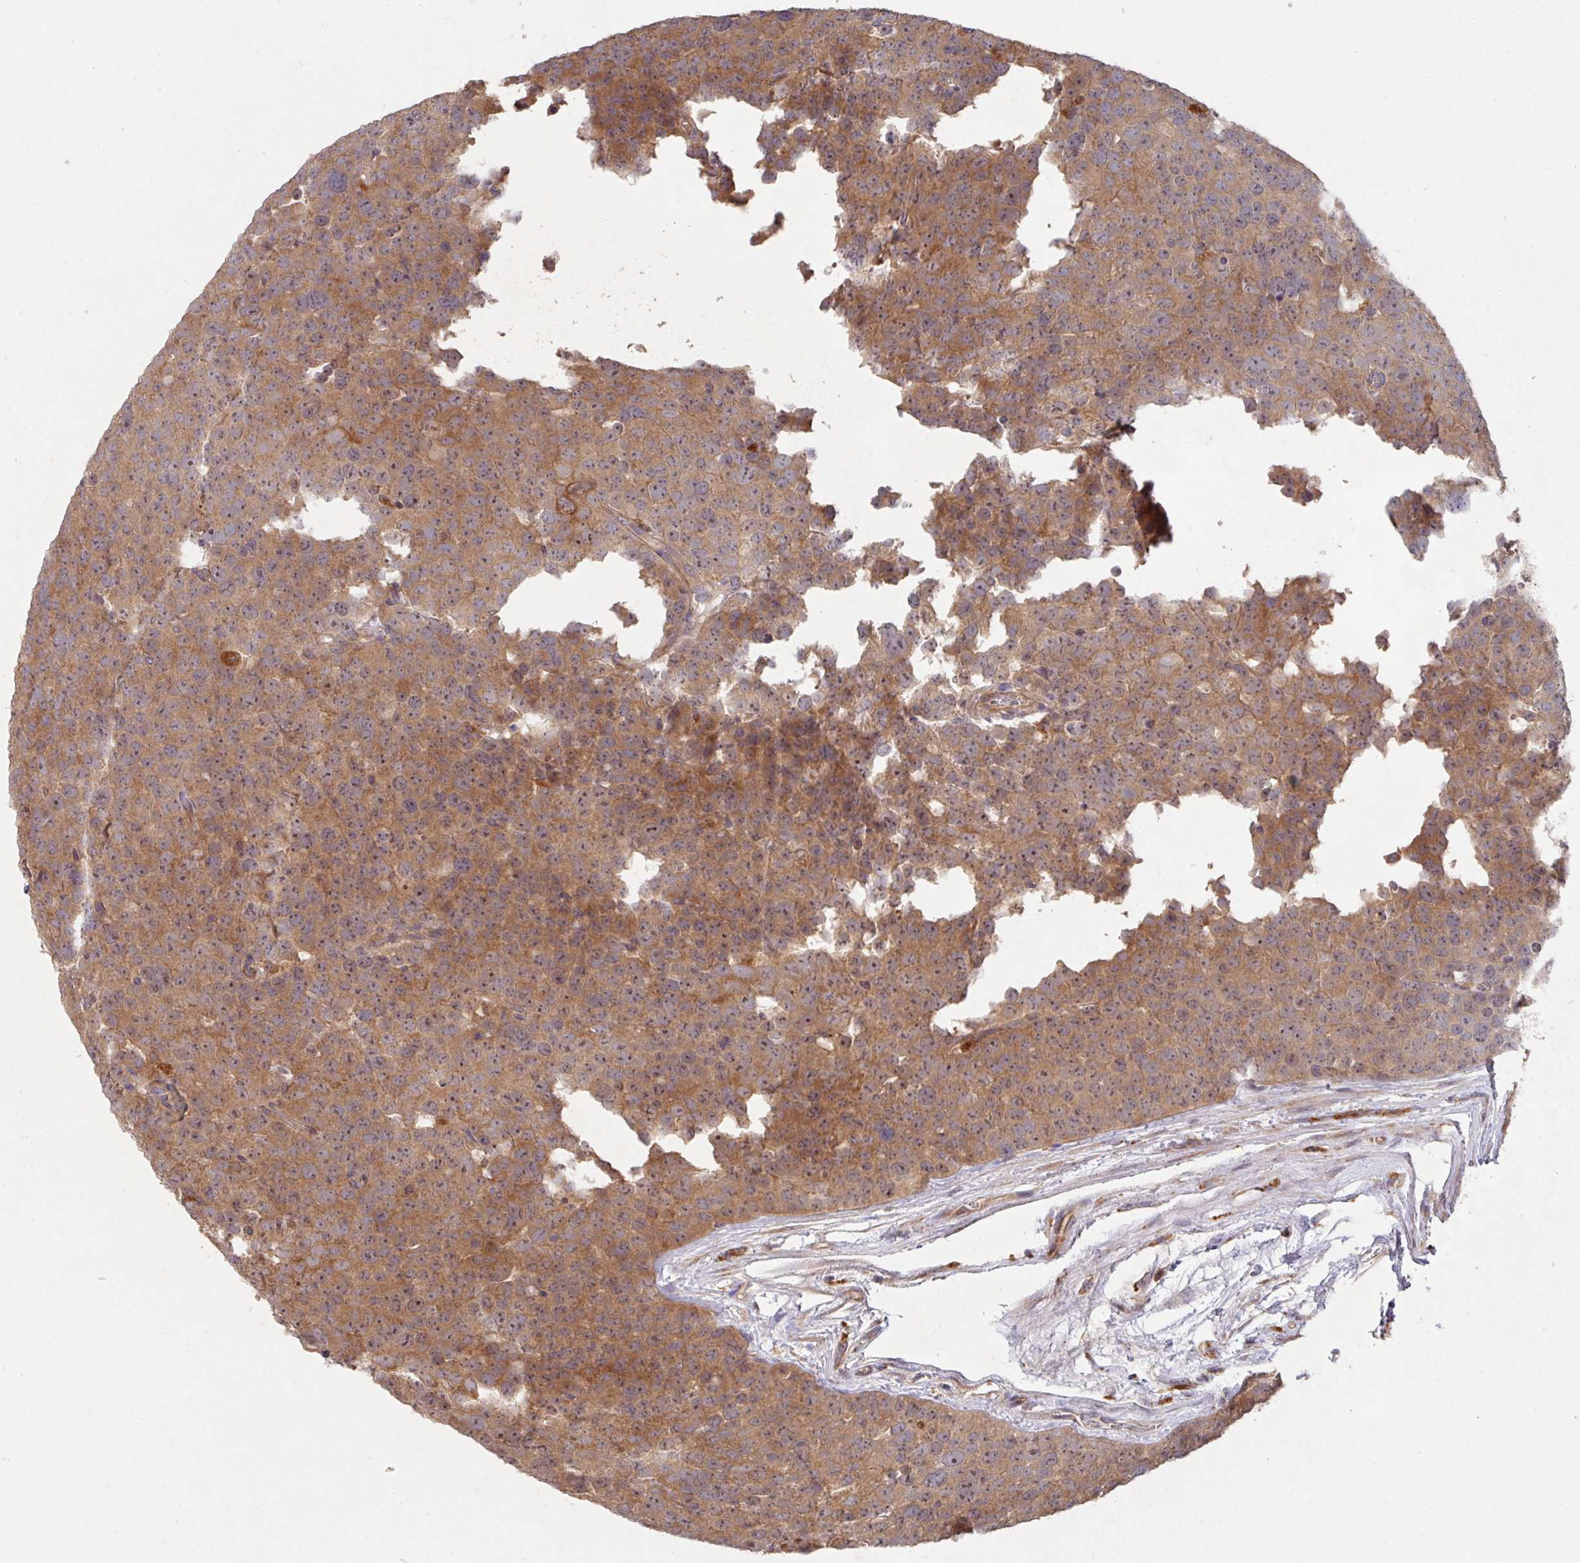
{"staining": {"intensity": "moderate", "quantity": ">75%", "location": "cytoplasmic/membranous"}, "tissue": "testis cancer", "cell_type": "Tumor cells", "image_type": "cancer", "snomed": [{"axis": "morphology", "description": "Seminoma, NOS"}, {"axis": "topography", "description": "Testis"}], "caption": "The photomicrograph demonstrates immunohistochemical staining of testis seminoma. There is moderate cytoplasmic/membranous staining is identified in approximately >75% of tumor cells. Using DAB (3,3'-diaminobenzidine) (brown) and hematoxylin (blue) stains, captured at high magnification using brightfield microscopy.", "gene": "TRIM14", "patient": {"sex": "male", "age": 71}}